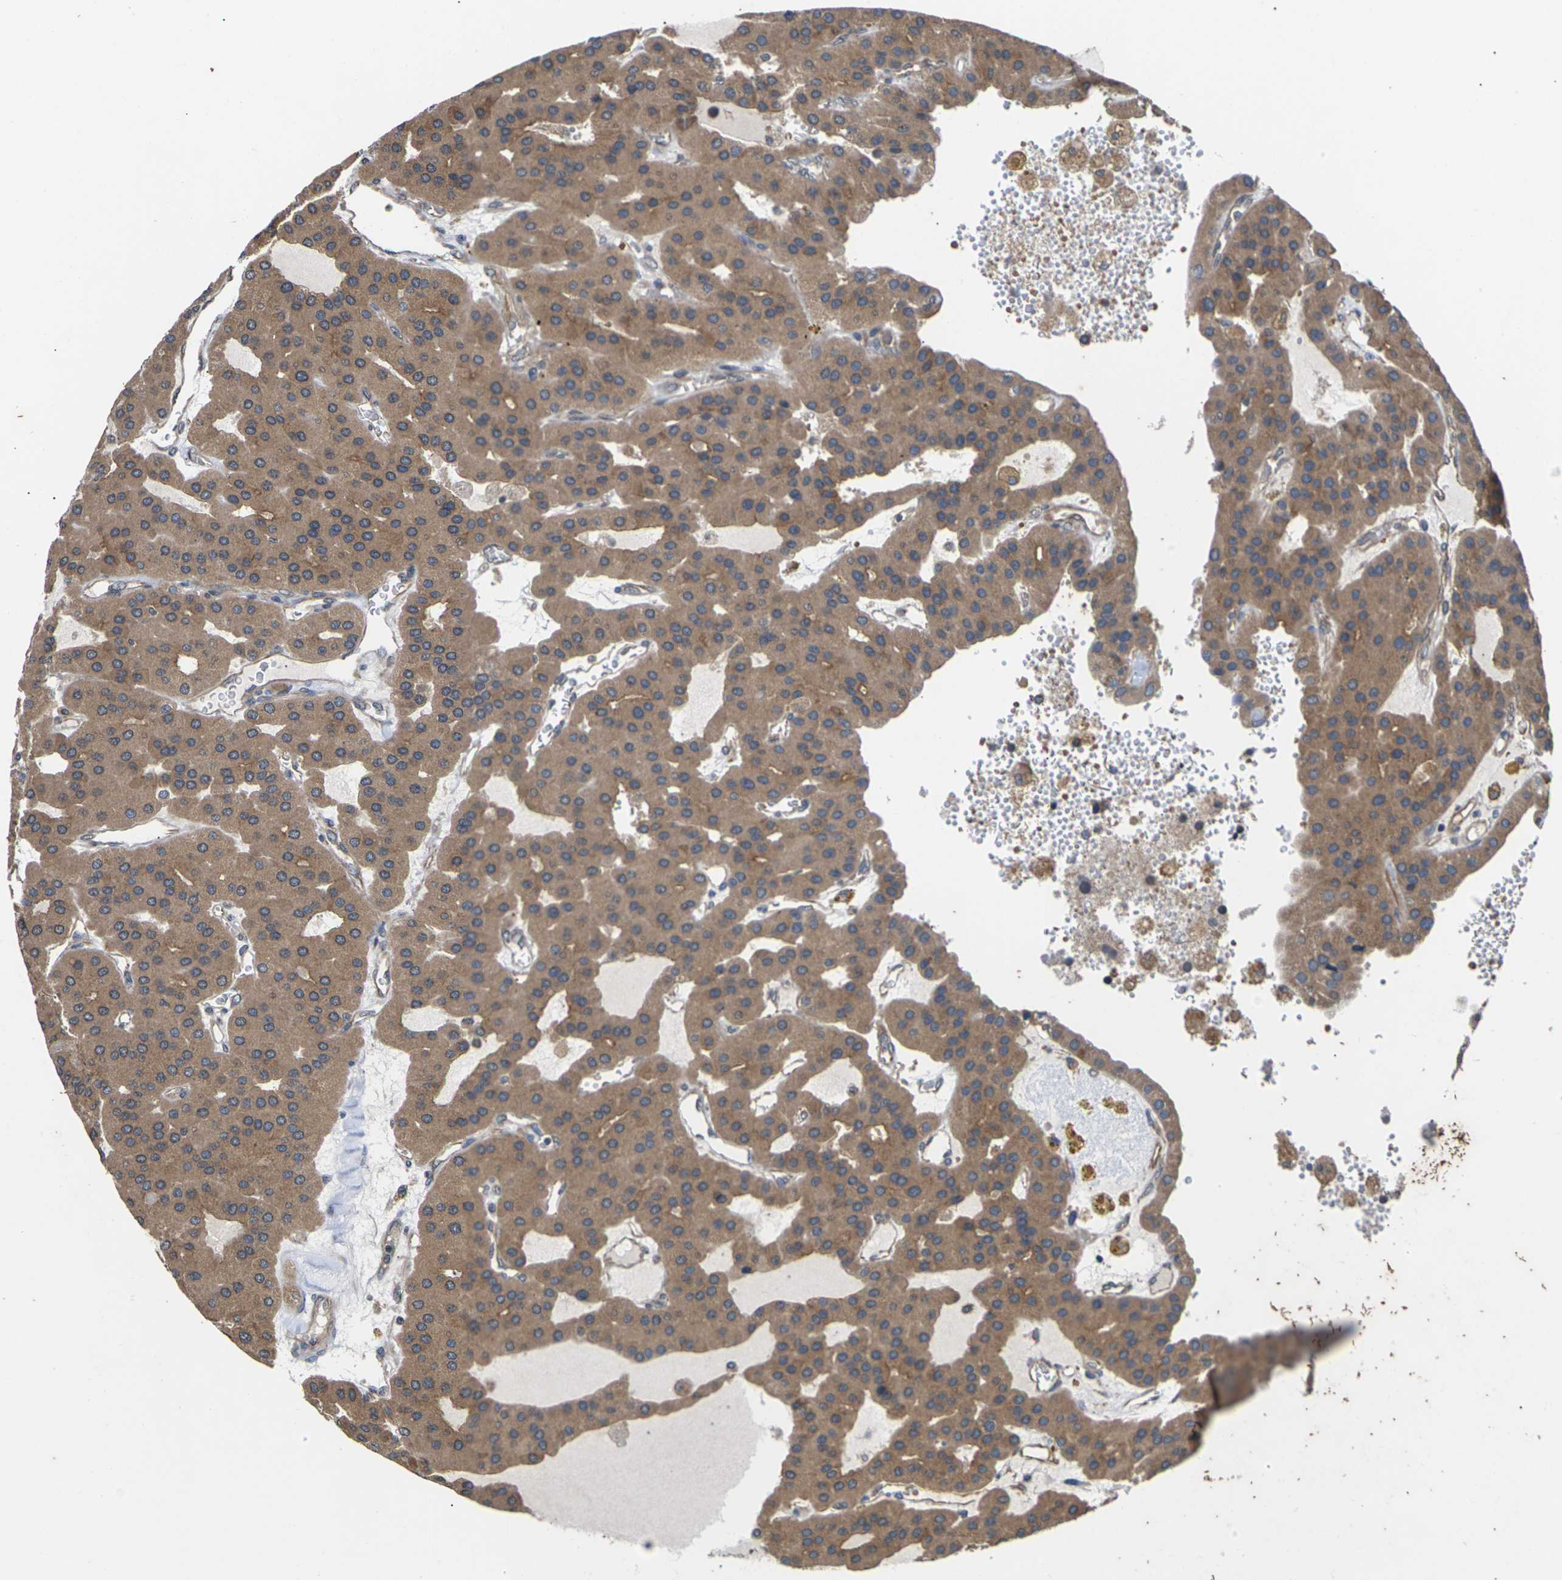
{"staining": {"intensity": "moderate", "quantity": ">75%", "location": "cytoplasmic/membranous"}, "tissue": "parathyroid gland", "cell_type": "Glandular cells", "image_type": "normal", "snomed": [{"axis": "morphology", "description": "Normal tissue, NOS"}, {"axis": "morphology", "description": "Adenoma, NOS"}, {"axis": "topography", "description": "Parathyroid gland"}], "caption": "A brown stain labels moderate cytoplasmic/membranous expression of a protein in glandular cells of benign human parathyroid gland.", "gene": "DKK2", "patient": {"sex": "female", "age": 86}}